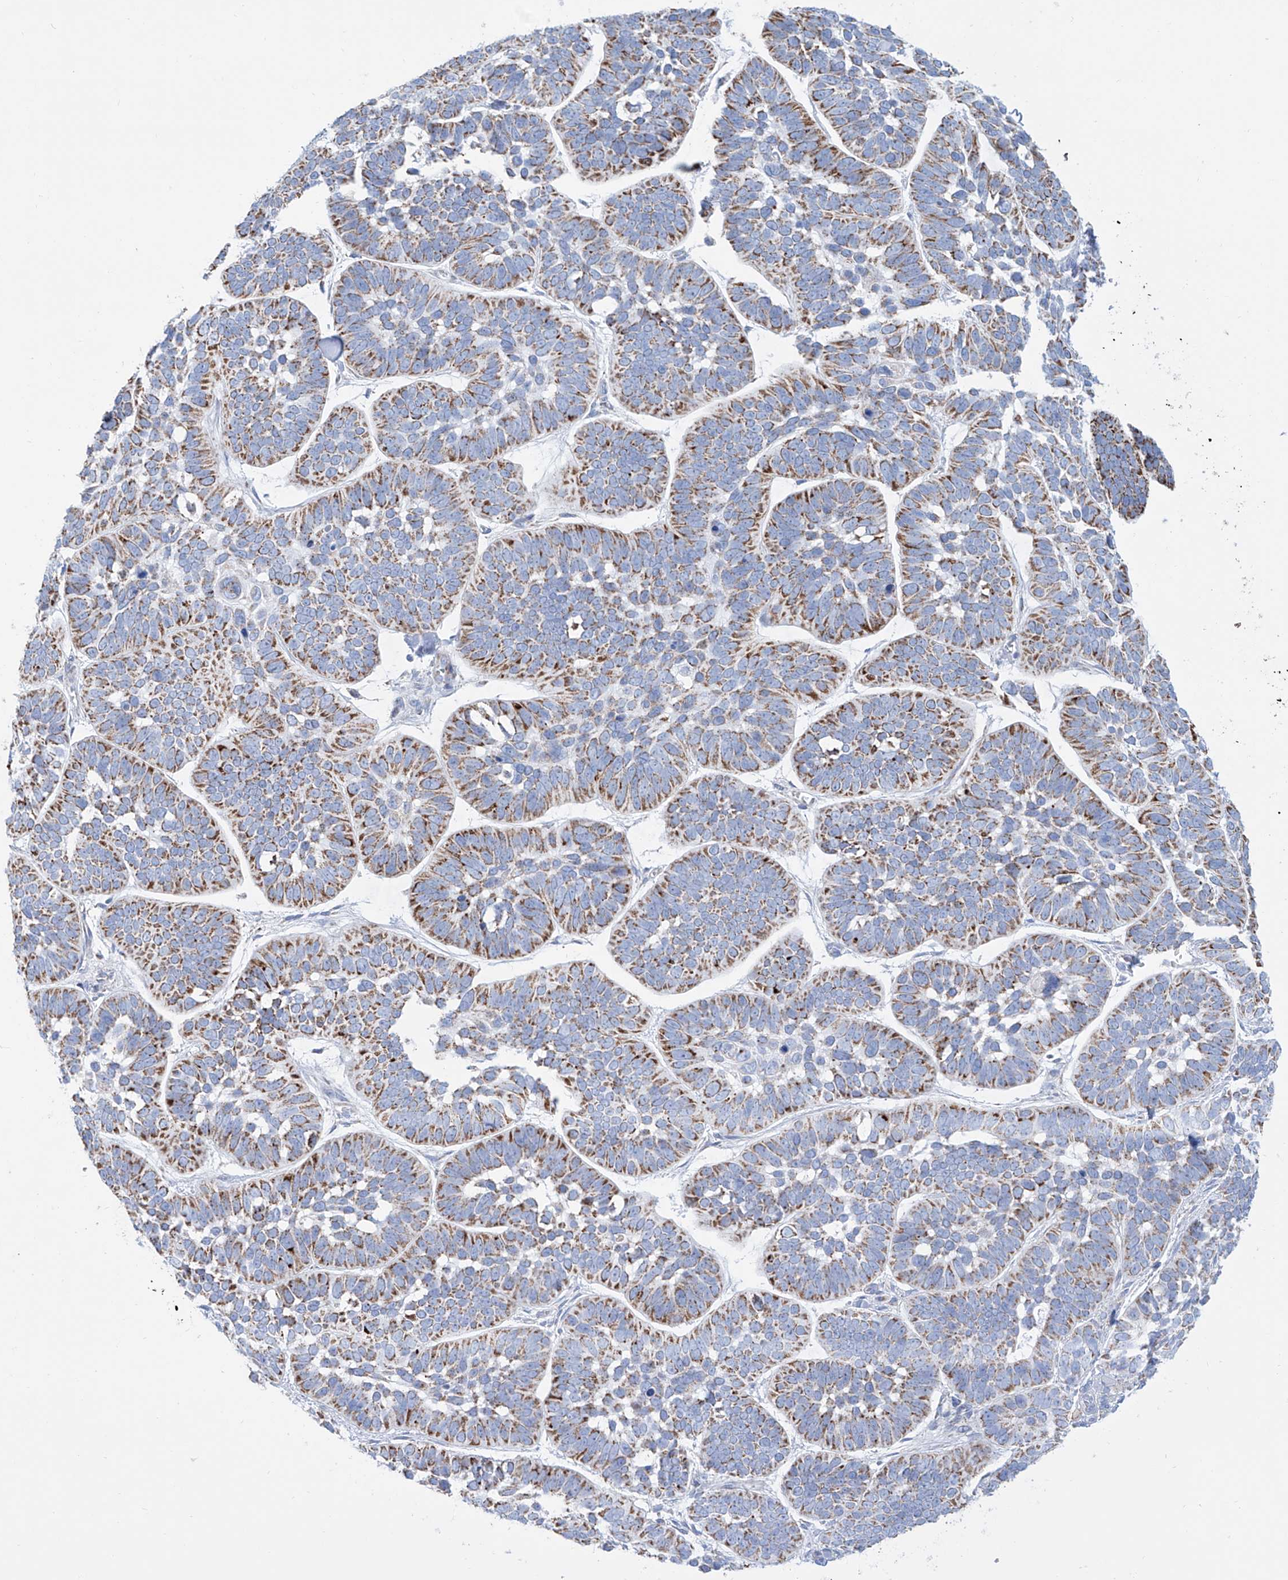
{"staining": {"intensity": "strong", "quantity": "25%-75%", "location": "cytoplasmic/membranous"}, "tissue": "skin cancer", "cell_type": "Tumor cells", "image_type": "cancer", "snomed": [{"axis": "morphology", "description": "Basal cell carcinoma"}, {"axis": "topography", "description": "Skin"}], "caption": "The immunohistochemical stain shows strong cytoplasmic/membranous expression in tumor cells of basal cell carcinoma (skin) tissue.", "gene": "ALDH6A1", "patient": {"sex": "male", "age": 62}}